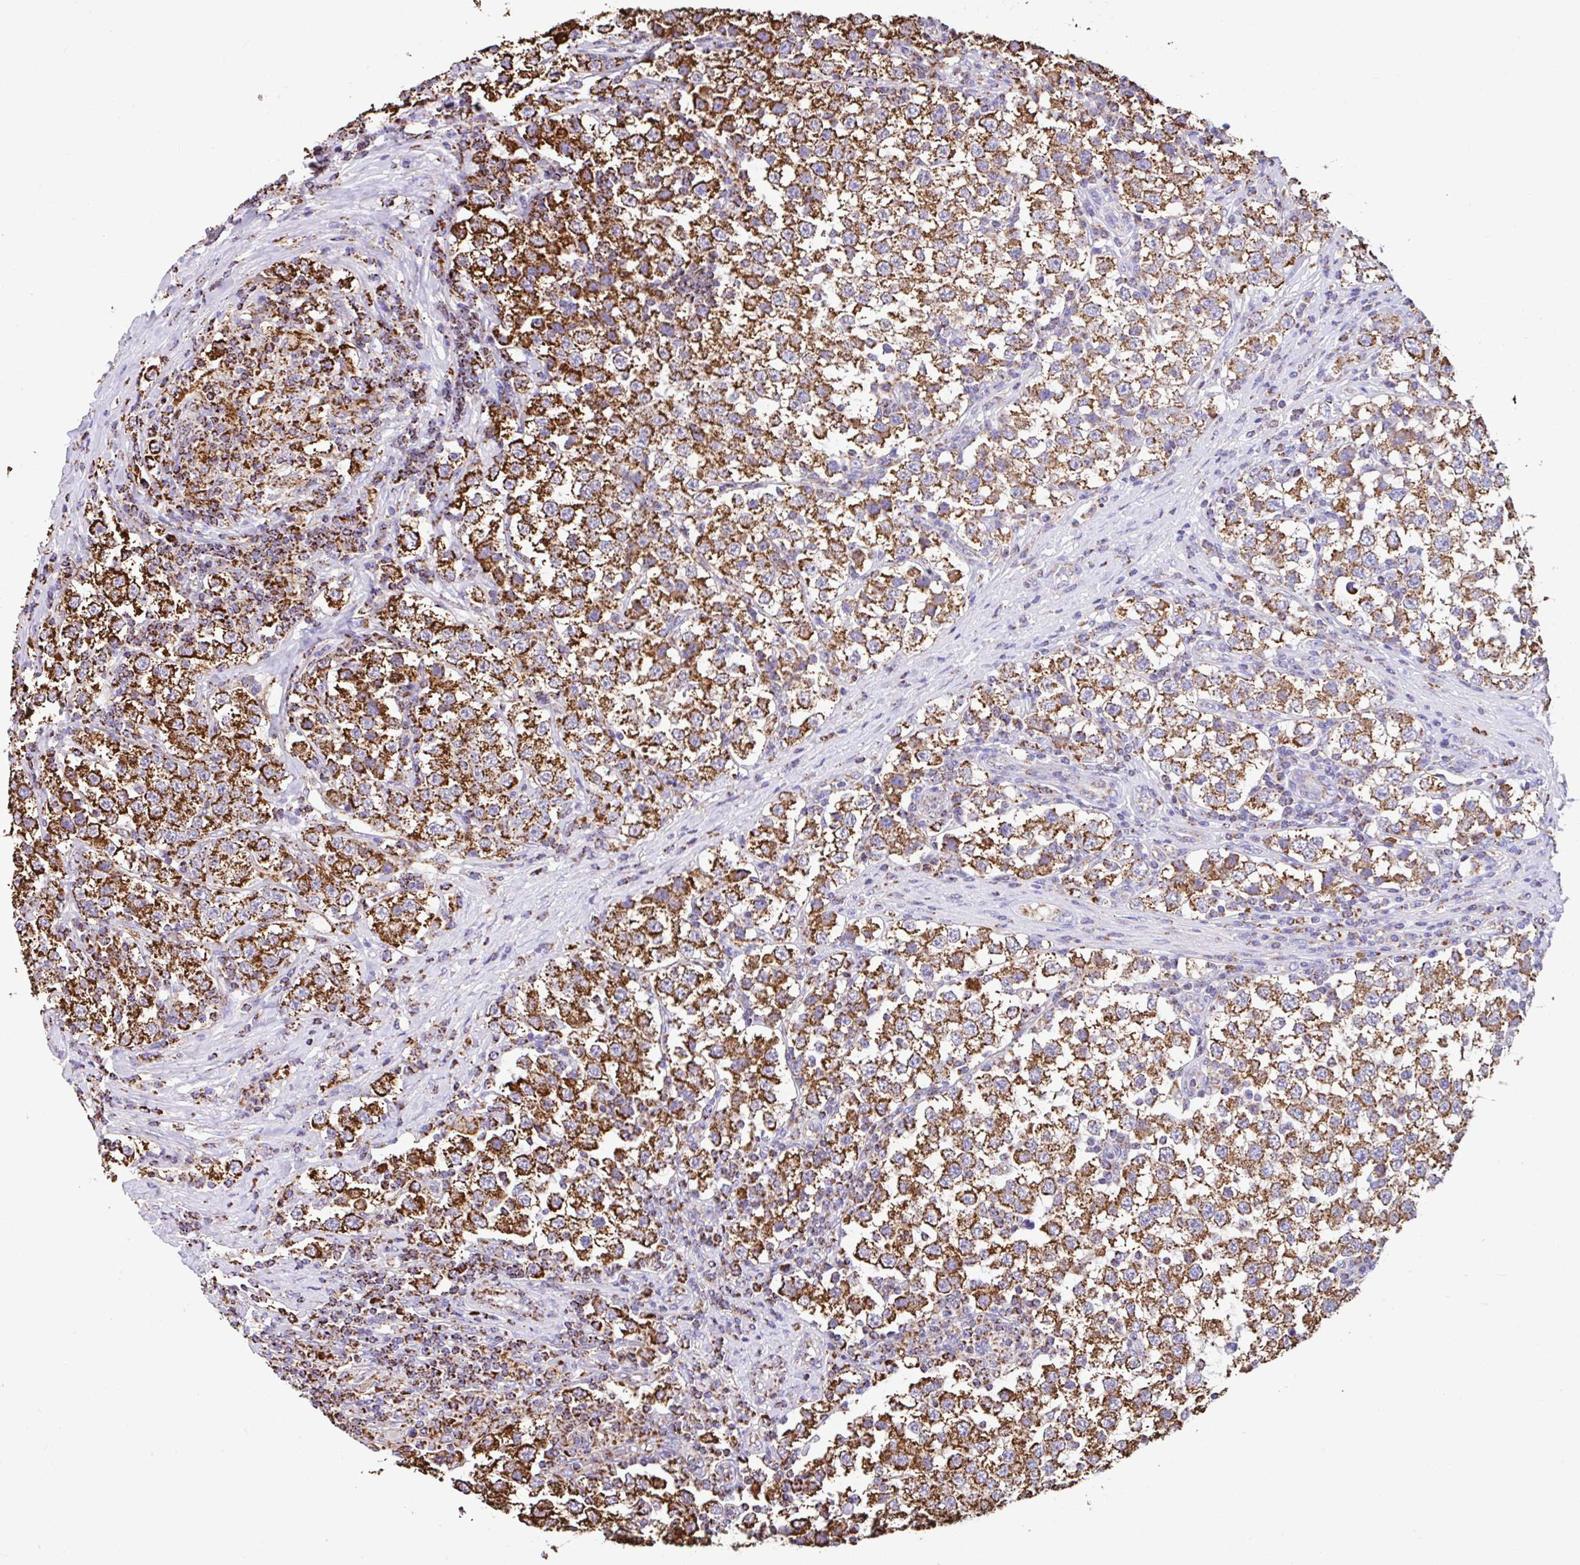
{"staining": {"intensity": "strong", "quantity": ">75%", "location": "cytoplasmic/membranous"}, "tissue": "testis cancer", "cell_type": "Tumor cells", "image_type": "cancer", "snomed": [{"axis": "morphology", "description": "Seminoma, NOS"}, {"axis": "topography", "description": "Testis"}], "caption": "Approximately >75% of tumor cells in seminoma (testis) display strong cytoplasmic/membranous protein staining as visualized by brown immunohistochemical staining.", "gene": "ANKRD33B", "patient": {"sex": "male", "age": 34}}